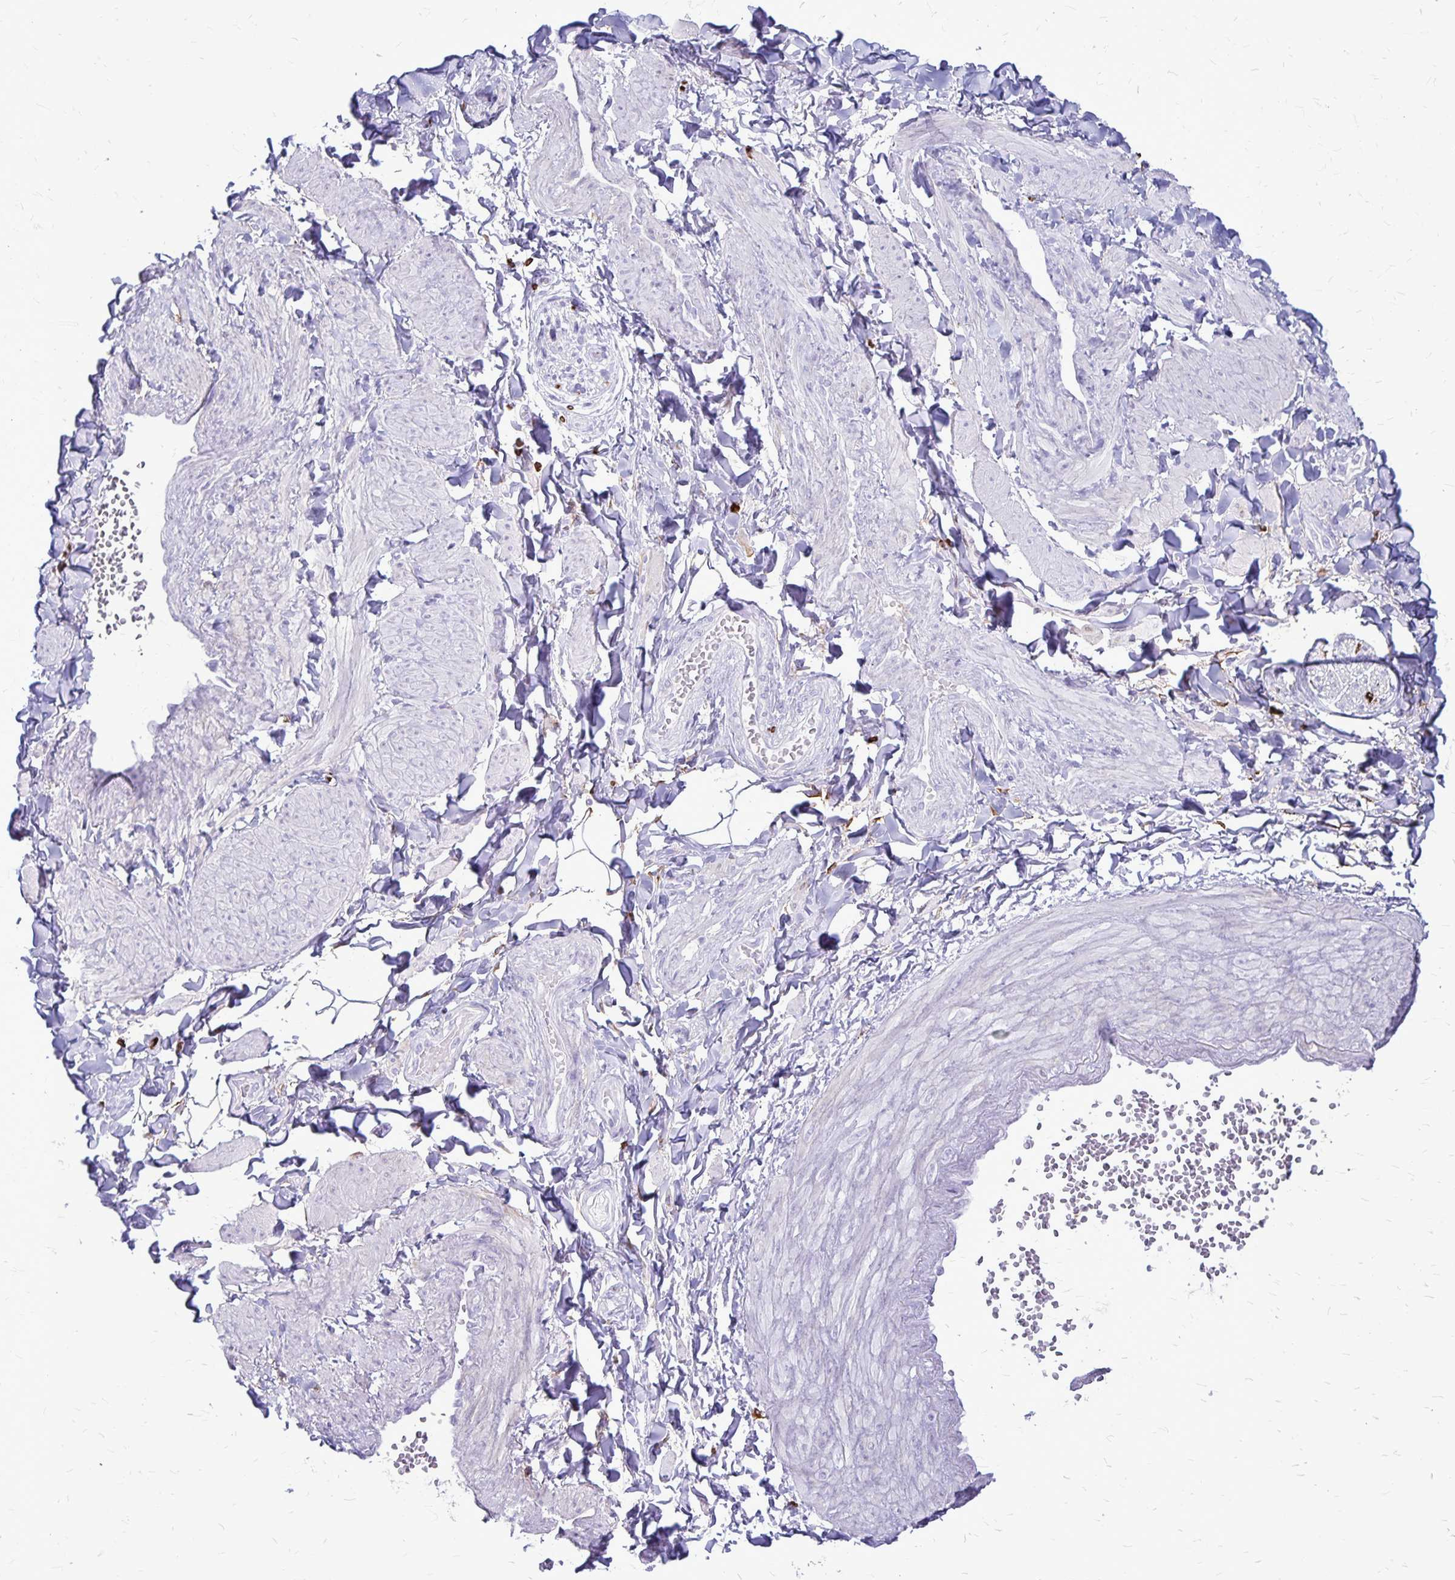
{"staining": {"intensity": "negative", "quantity": "none", "location": "none"}, "tissue": "adipose tissue", "cell_type": "Adipocytes", "image_type": "normal", "snomed": [{"axis": "morphology", "description": "Normal tissue, NOS"}, {"axis": "topography", "description": "Epididymis"}, {"axis": "topography", "description": "Peripheral nerve tissue"}], "caption": "A high-resolution image shows immunohistochemistry staining of normal adipose tissue, which shows no significant positivity in adipocytes. The staining is performed using DAB brown chromogen with nuclei counter-stained in using hematoxylin.", "gene": "RTN1", "patient": {"sex": "male", "age": 32}}